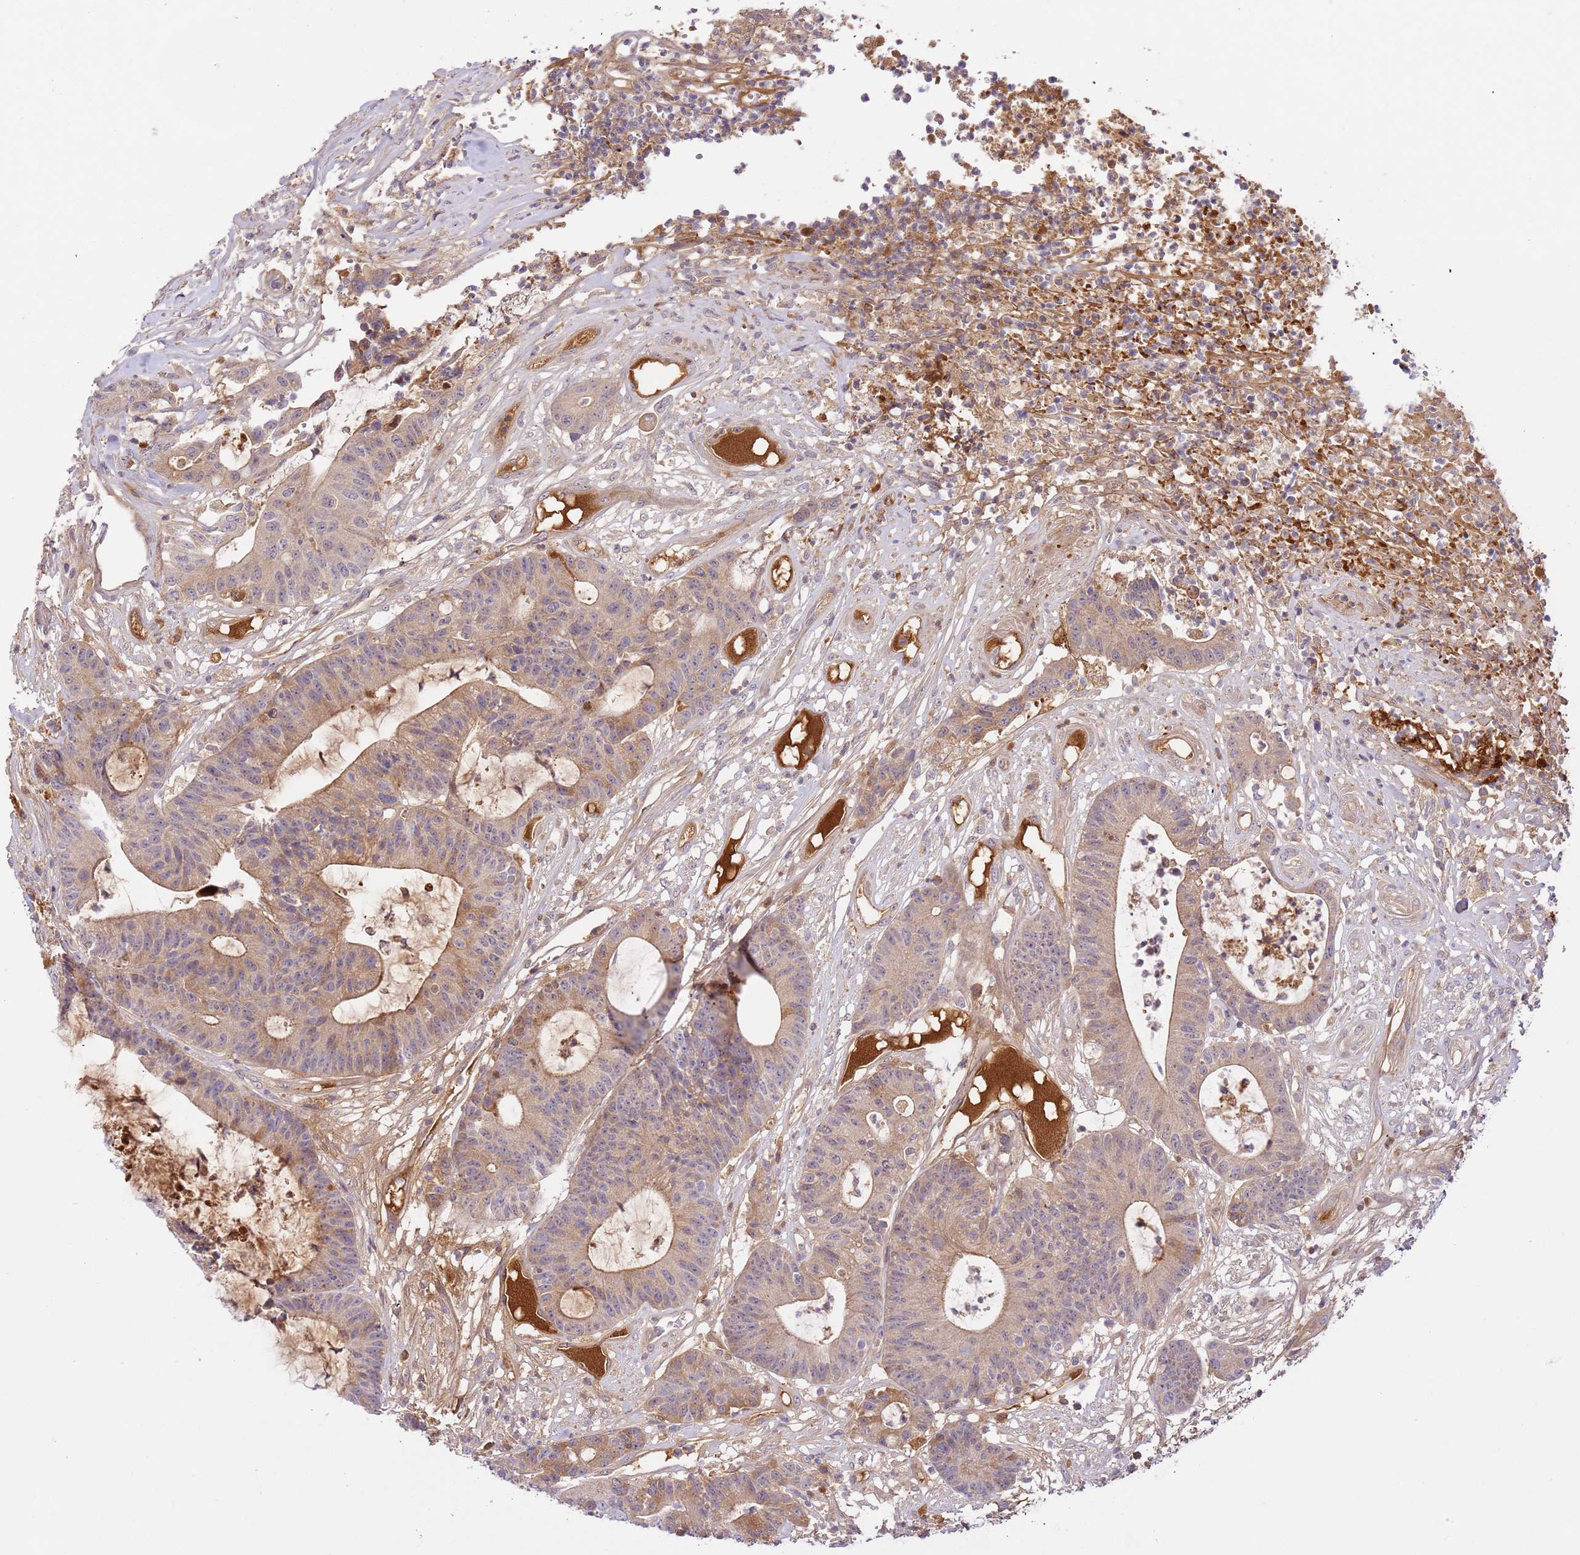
{"staining": {"intensity": "weak", "quantity": ">75%", "location": "cytoplasmic/membranous"}, "tissue": "colorectal cancer", "cell_type": "Tumor cells", "image_type": "cancer", "snomed": [{"axis": "morphology", "description": "Adenocarcinoma, NOS"}, {"axis": "topography", "description": "Colon"}], "caption": "Protein staining of colorectal adenocarcinoma tissue reveals weak cytoplasmic/membranous expression in about >75% of tumor cells. (Brightfield microscopy of DAB IHC at high magnification).", "gene": "C8G", "patient": {"sex": "female", "age": 84}}